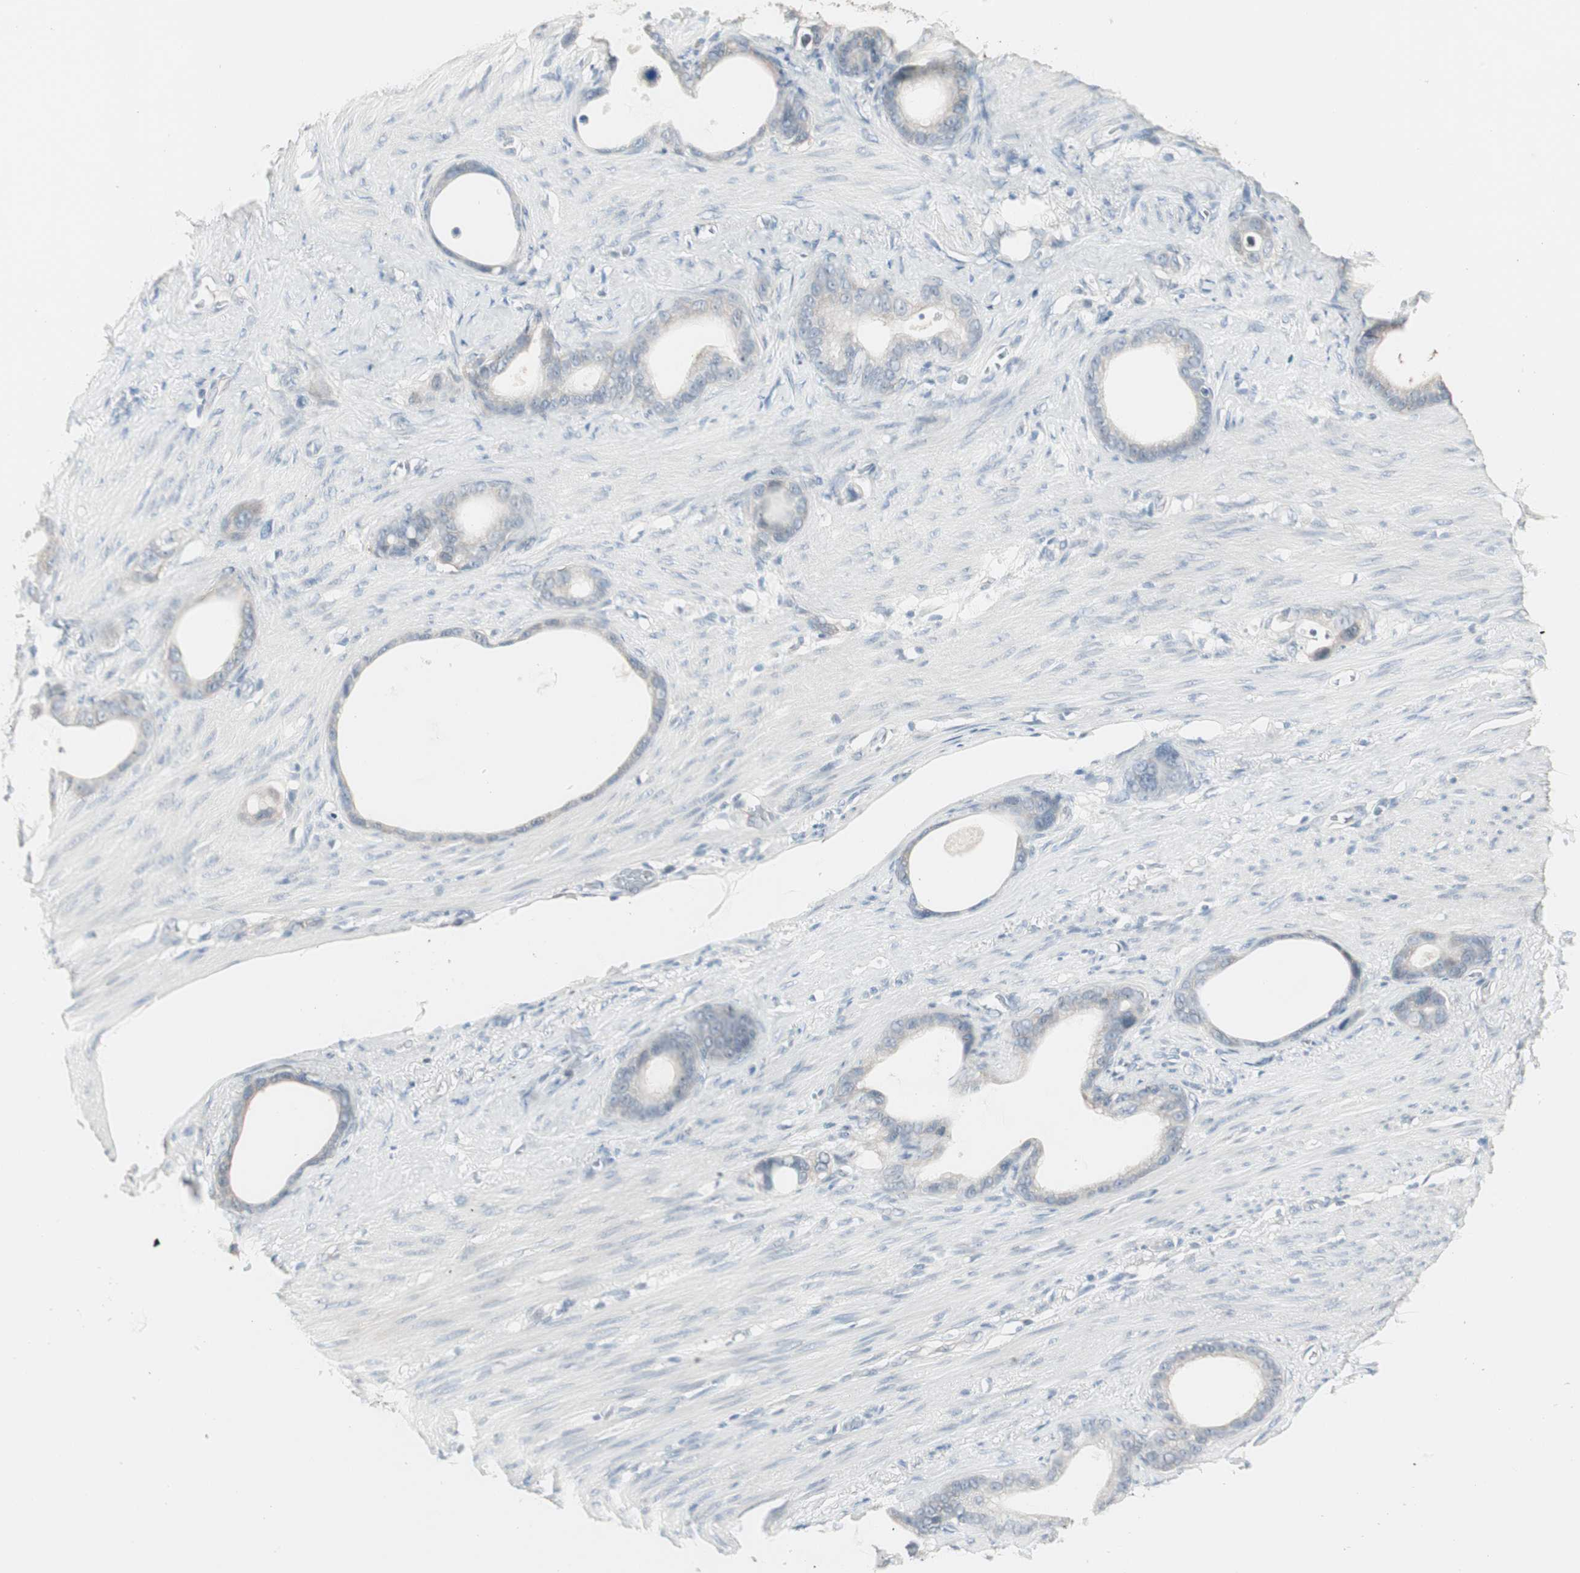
{"staining": {"intensity": "weak", "quantity": "25%-75%", "location": "cytoplasmic/membranous"}, "tissue": "stomach cancer", "cell_type": "Tumor cells", "image_type": "cancer", "snomed": [{"axis": "morphology", "description": "Adenocarcinoma, NOS"}, {"axis": "topography", "description": "Stomach"}], "caption": "Stomach cancer (adenocarcinoma) was stained to show a protein in brown. There is low levels of weak cytoplasmic/membranous expression in approximately 25%-75% of tumor cells.", "gene": "PDZK1", "patient": {"sex": "female", "age": 75}}